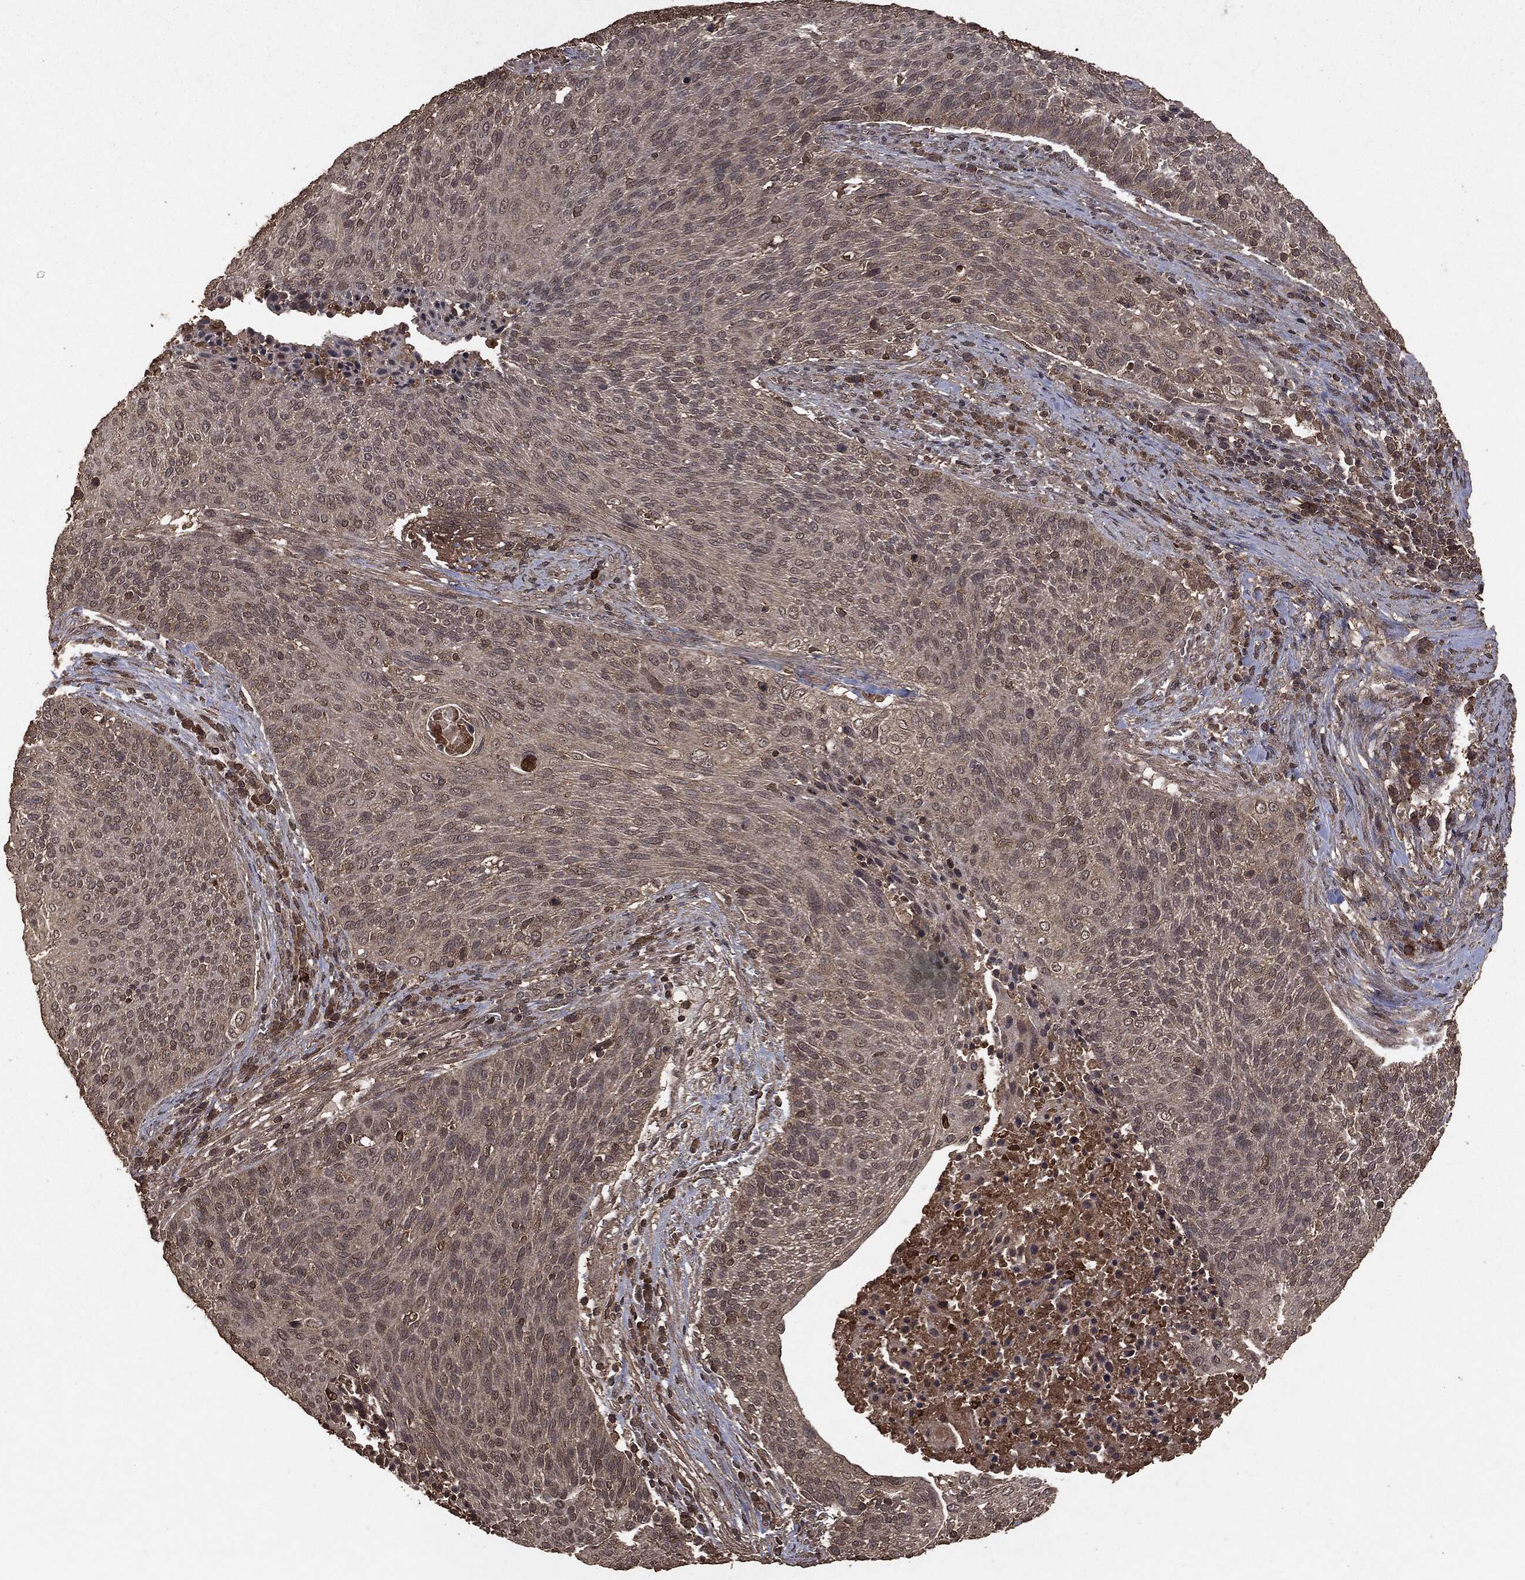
{"staining": {"intensity": "negative", "quantity": "none", "location": "none"}, "tissue": "cervical cancer", "cell_type": "Tumor cells", "image_type": "cancer", "snomed": [{"axis": "morphology", "description": "Squamous cell carcinoma, NOS"}, {"axis": "topography", "description": "Cervix"}], "caption": "There is no significant expression in tumor cells of cervical cancer (squamous cell carcinoma).", "gene": "NME1", "patient": {"sex": "female", "age": 31}}